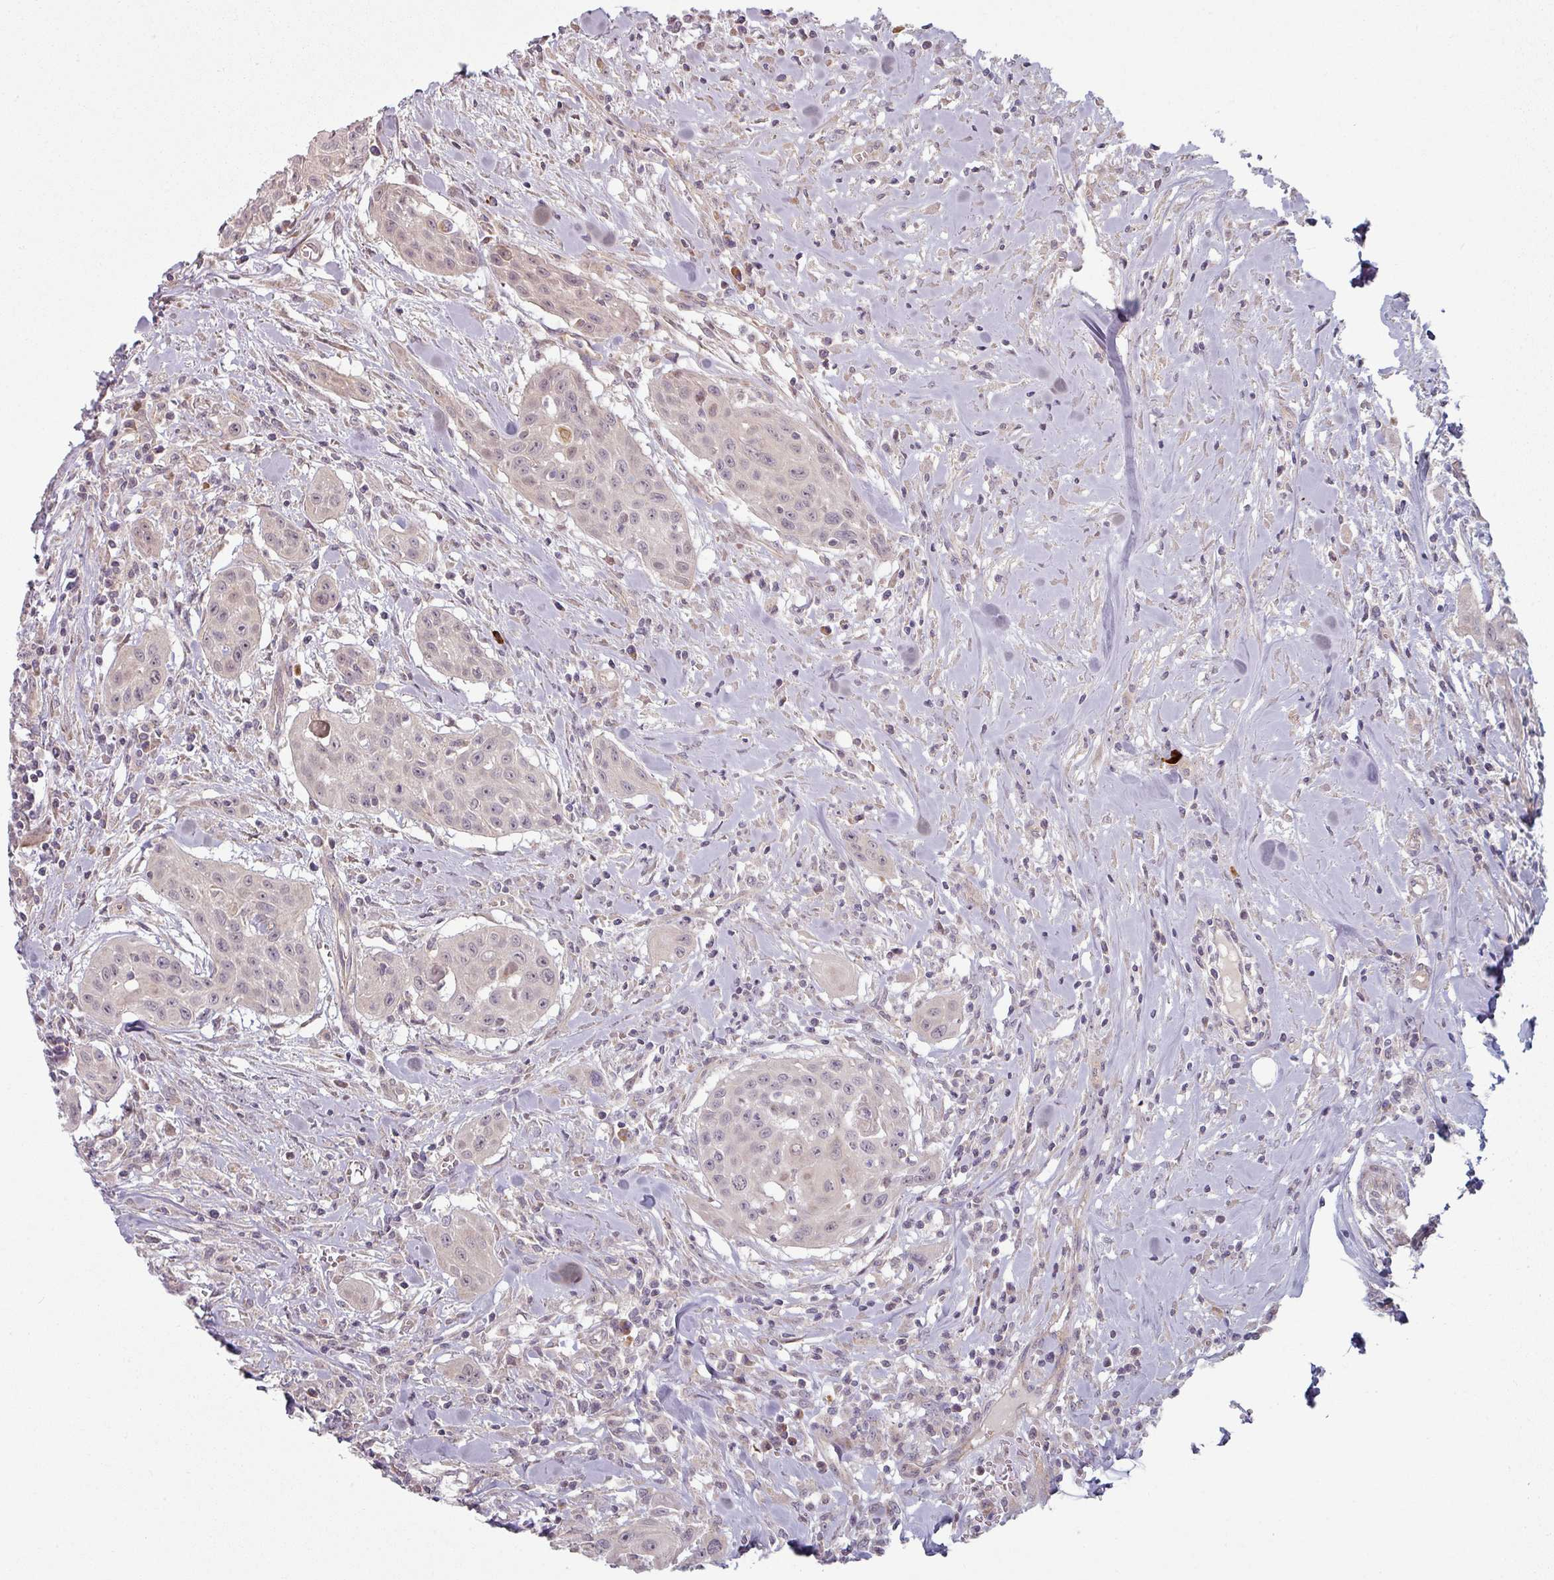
{"staining": {"intensity": "negative", "quantity": "none", "location": "none"}, "tissue": "head and neck cancer", "cell_type": "Tumor cells", "image_type": "cancer", "snomed": [{"axis": "morphology", "description": "Squamous cell carcinoma, NOS"}, {"axis": "topography", "description": "Lymph node"}, {"axis": "topography", "description": "Salivary gland"}, {"axis": "topography", "description": "Head-Neck"}], "caption": "A histopathology image of head and neck cancer (squamous cell carcinoma) stained for a protein displays no brown staining in tumor cells.", "gene": "PLEKHJ1", "patient": {"sex": "female", "age": 74}}